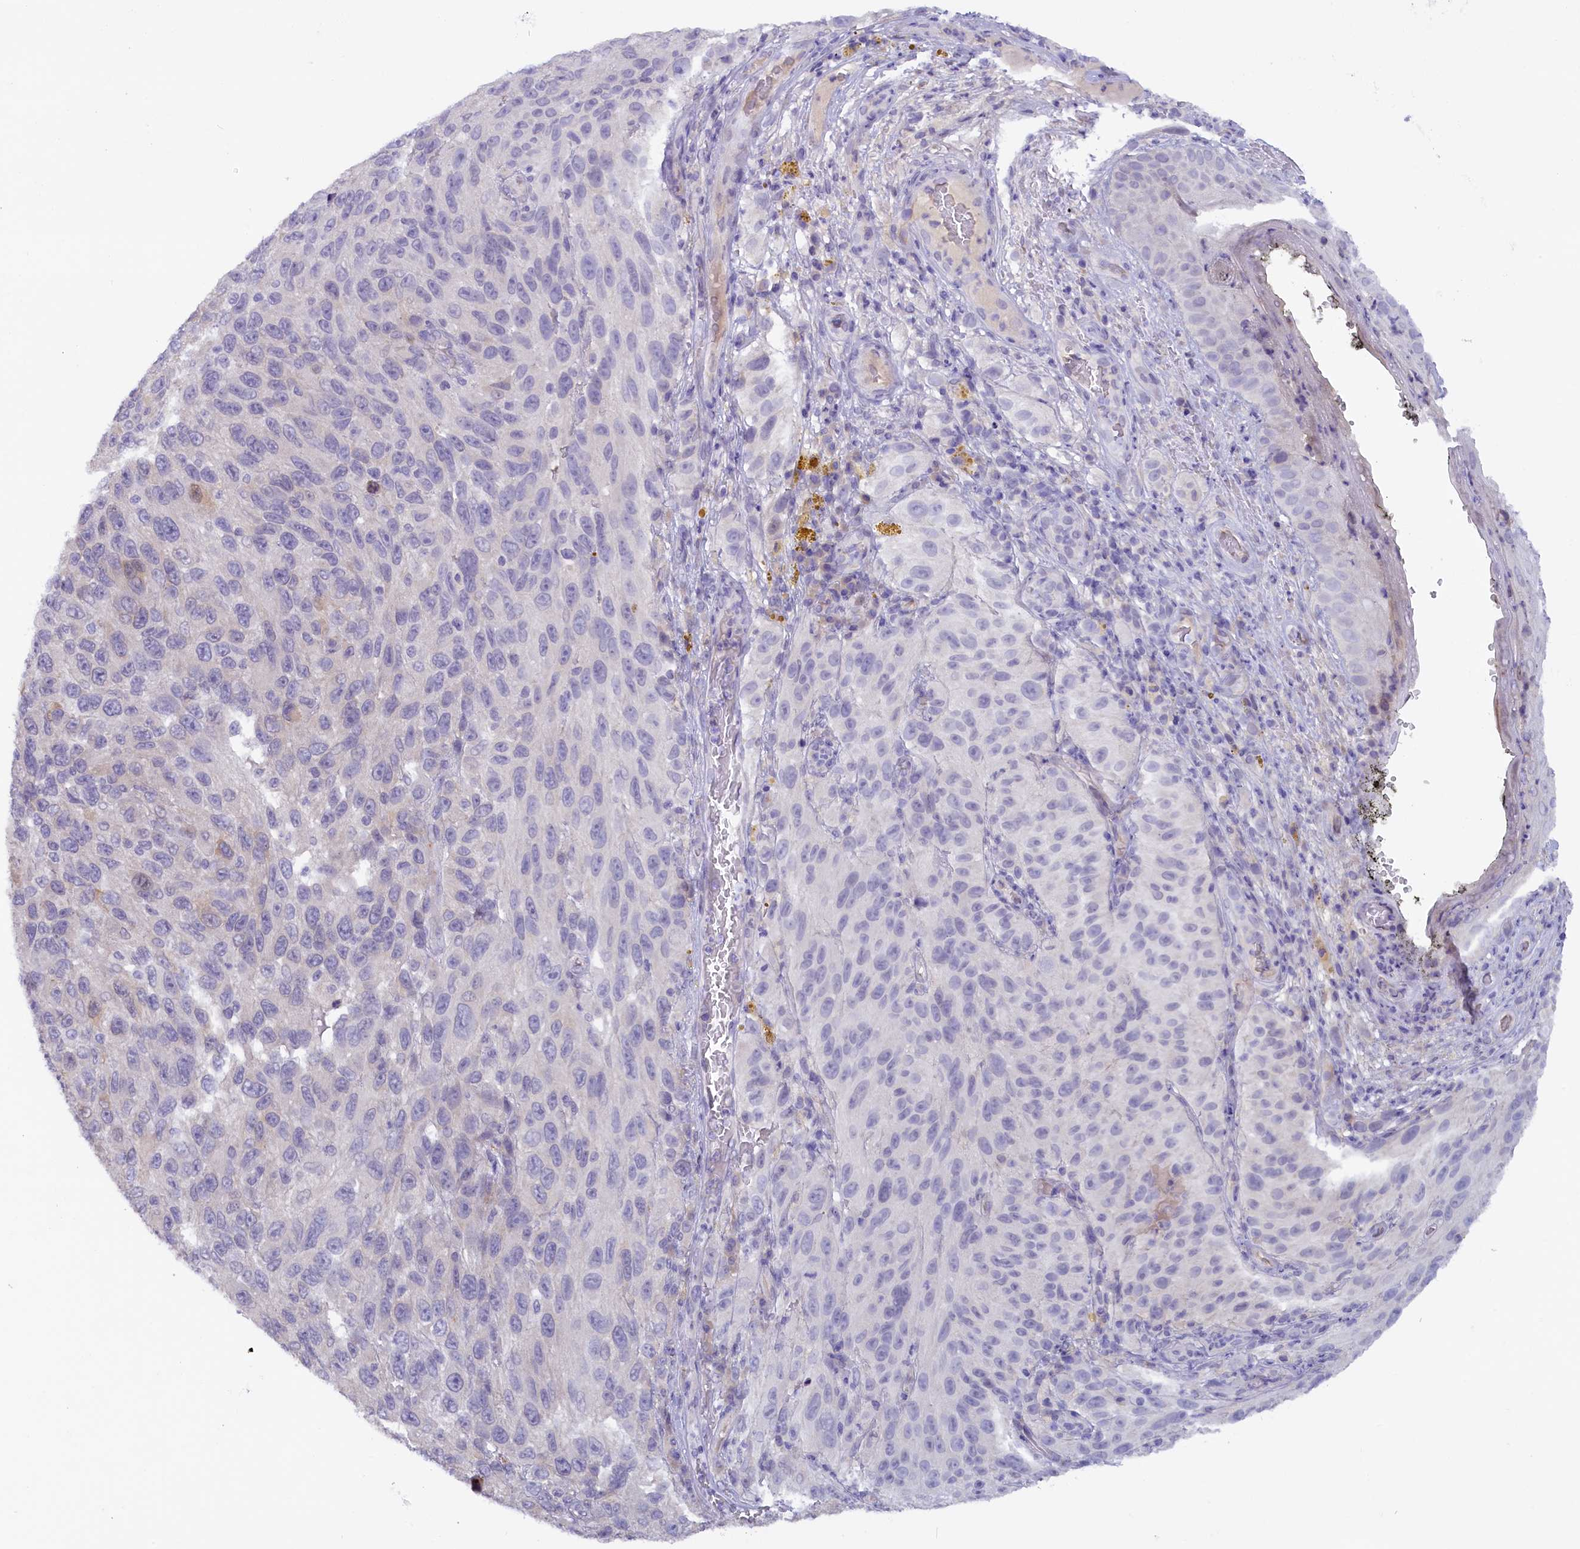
{"staining": {"intensity": "negative", "quantity": "none", "location": "none"}, "tissue": "melanoma", "cell_type": "Tumor cells", "image_type": "cancer", "snomed": [{"axis": "morphology", "description": "Malignant melanoma, NOS"}, {"axis": "topography", "description": "Skin"}], "caption": "Immunohistochemical staining of melanoma shows no significant staining in tumor cells.", "gene": "ZSWIM4", "patient": {"sex": "female", "age": 96}}